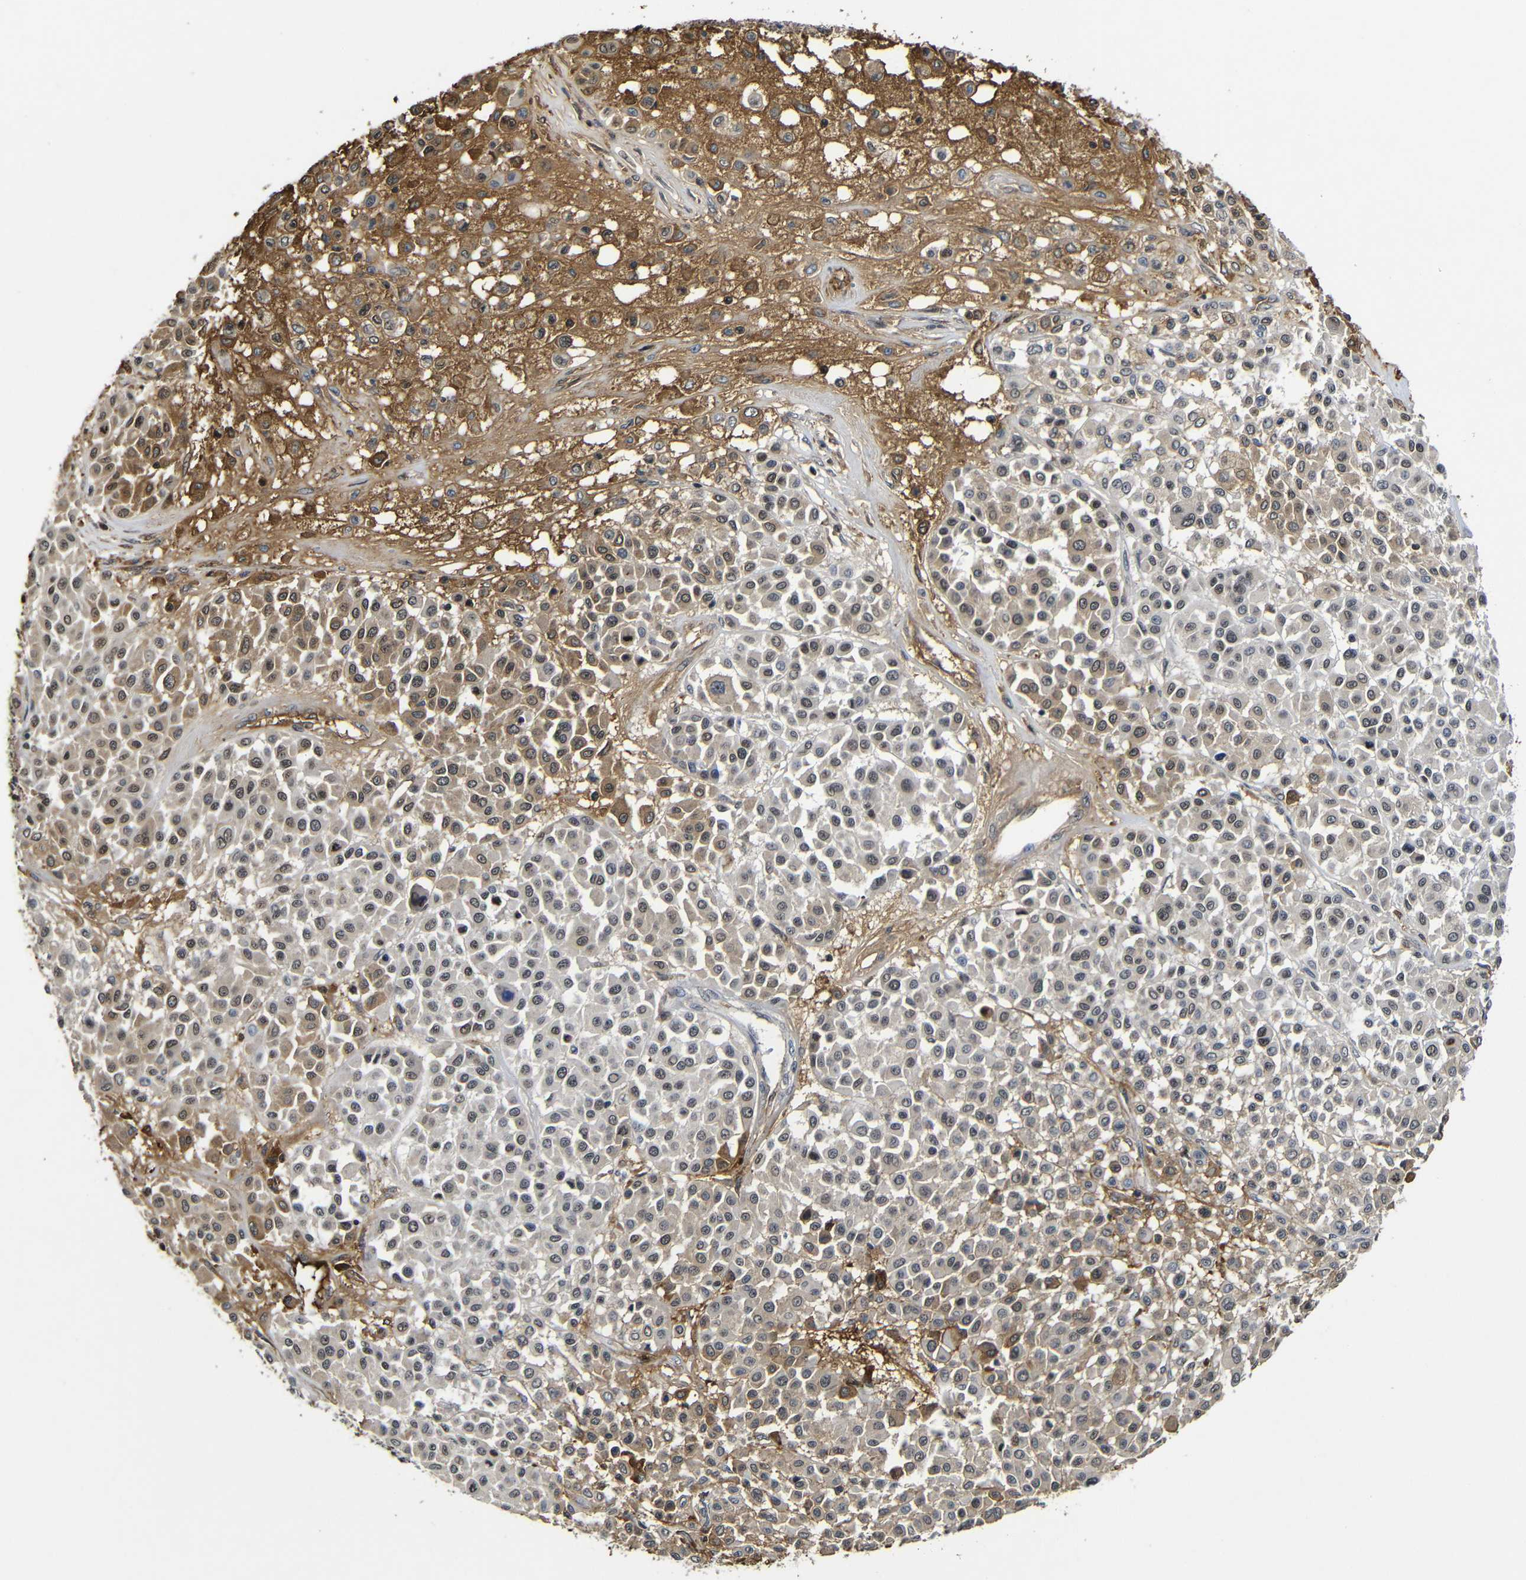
{"staining": {"intensity": "moderate", "quantity": "<25%", "location": "cytoplasmic/membranous,nuclear"}, "tissue": "melanoma", "cell_type": "Tumor cells", "image_type": "cancer", "snomed": [{"axis": "morphology", "description": "Malignant melanoma, Metastatic site"}, {"axis": "topography", "description": "Soft tissue"}], "caption": "IHC histopathology image of neoplastic tissue: malignant melanoma (metastatic site) stained using immunohistochemistry (IHC) displays low levels of moderate protein expression localized specifically in the cytoplasmic/membranous and nuclear of tumor cells, appearing as a cytoplasmic/membranous and nuclear brown color.", "gene": "MYC", "patient": {"sex": "male", "age": 41}}